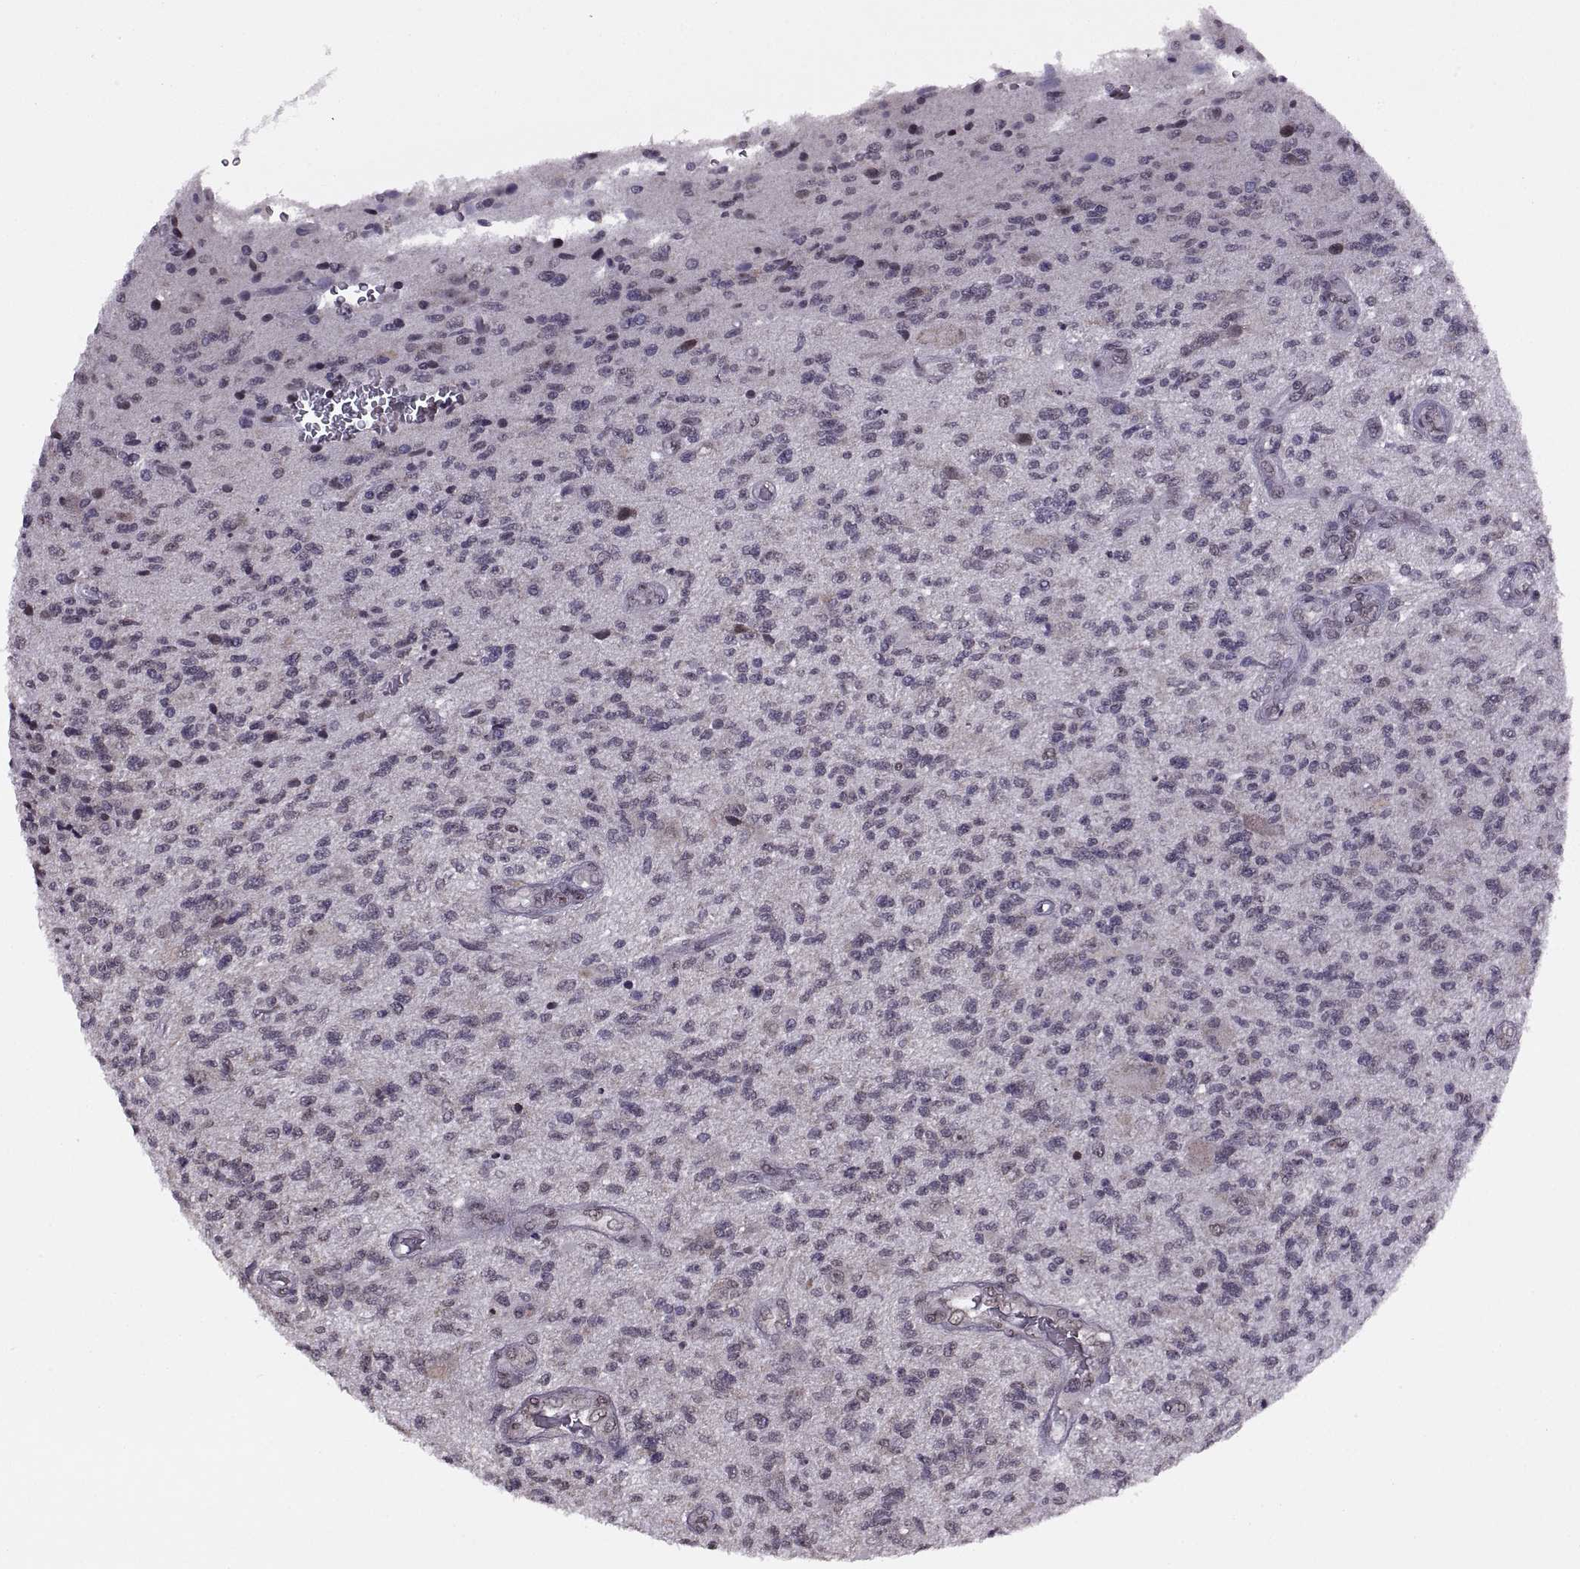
{"staining": {"intensity": "negative", "quantity": "none", "location": "none"}, "tissue": "glioma", "cell_type": "Tumor cells", "image_type": "cancer", "snomed": [{"axis": "morphology", "description": "Glioma, malignant, High grade"}, {"axis": "topography", "description": "Brain"}], "caption": "There is no significant positivity in tumor cells of glioma.", "gene": "INTS3", "patient": {"sex": "male", "age": 56}}